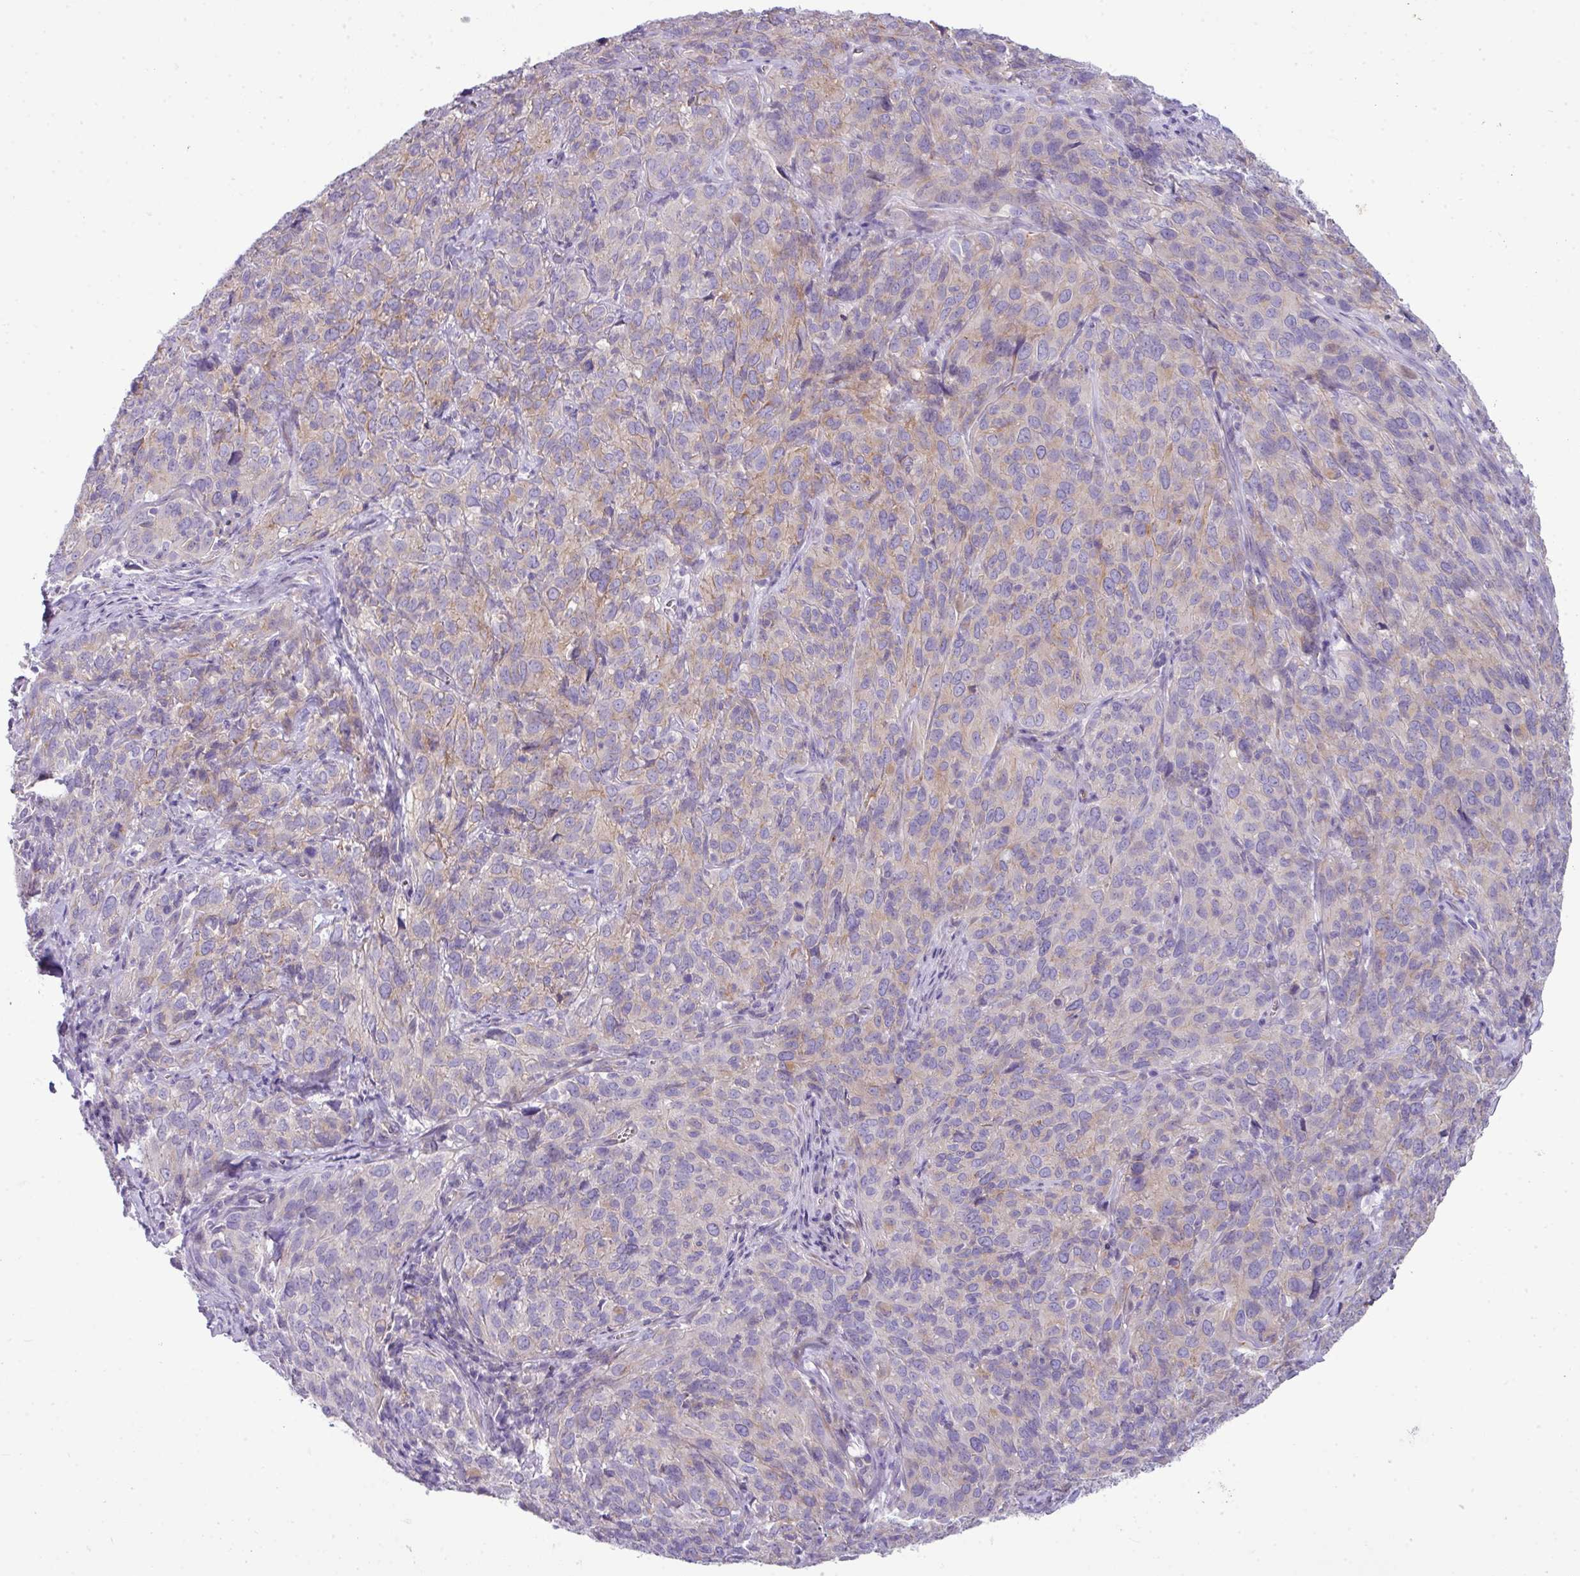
{"staining": {"intensity": "weak", "quantity": "<25%", "location": "cytoplasmic/membranous"}, "tissue": "cervical cancer", "cell_type": "Tumor cells", "image_type": "cancer", "snomed": [{"axis": "morphology", "description": "Squamous cell carcinoma, NOS"}, {"axis": "topography", "description": "Cervix"}], "caption": "The micrograph shows no significant staining in tumor cells of squamous cell carcinoma (cervical). The staining was performed using DAB to visualize the protein expression in brown, while the nuclei were stained in blue with hematoxylin (Magnification: 20x).", "gene": "ABCC5", "patient": {"sex": "female", "age": 51}}